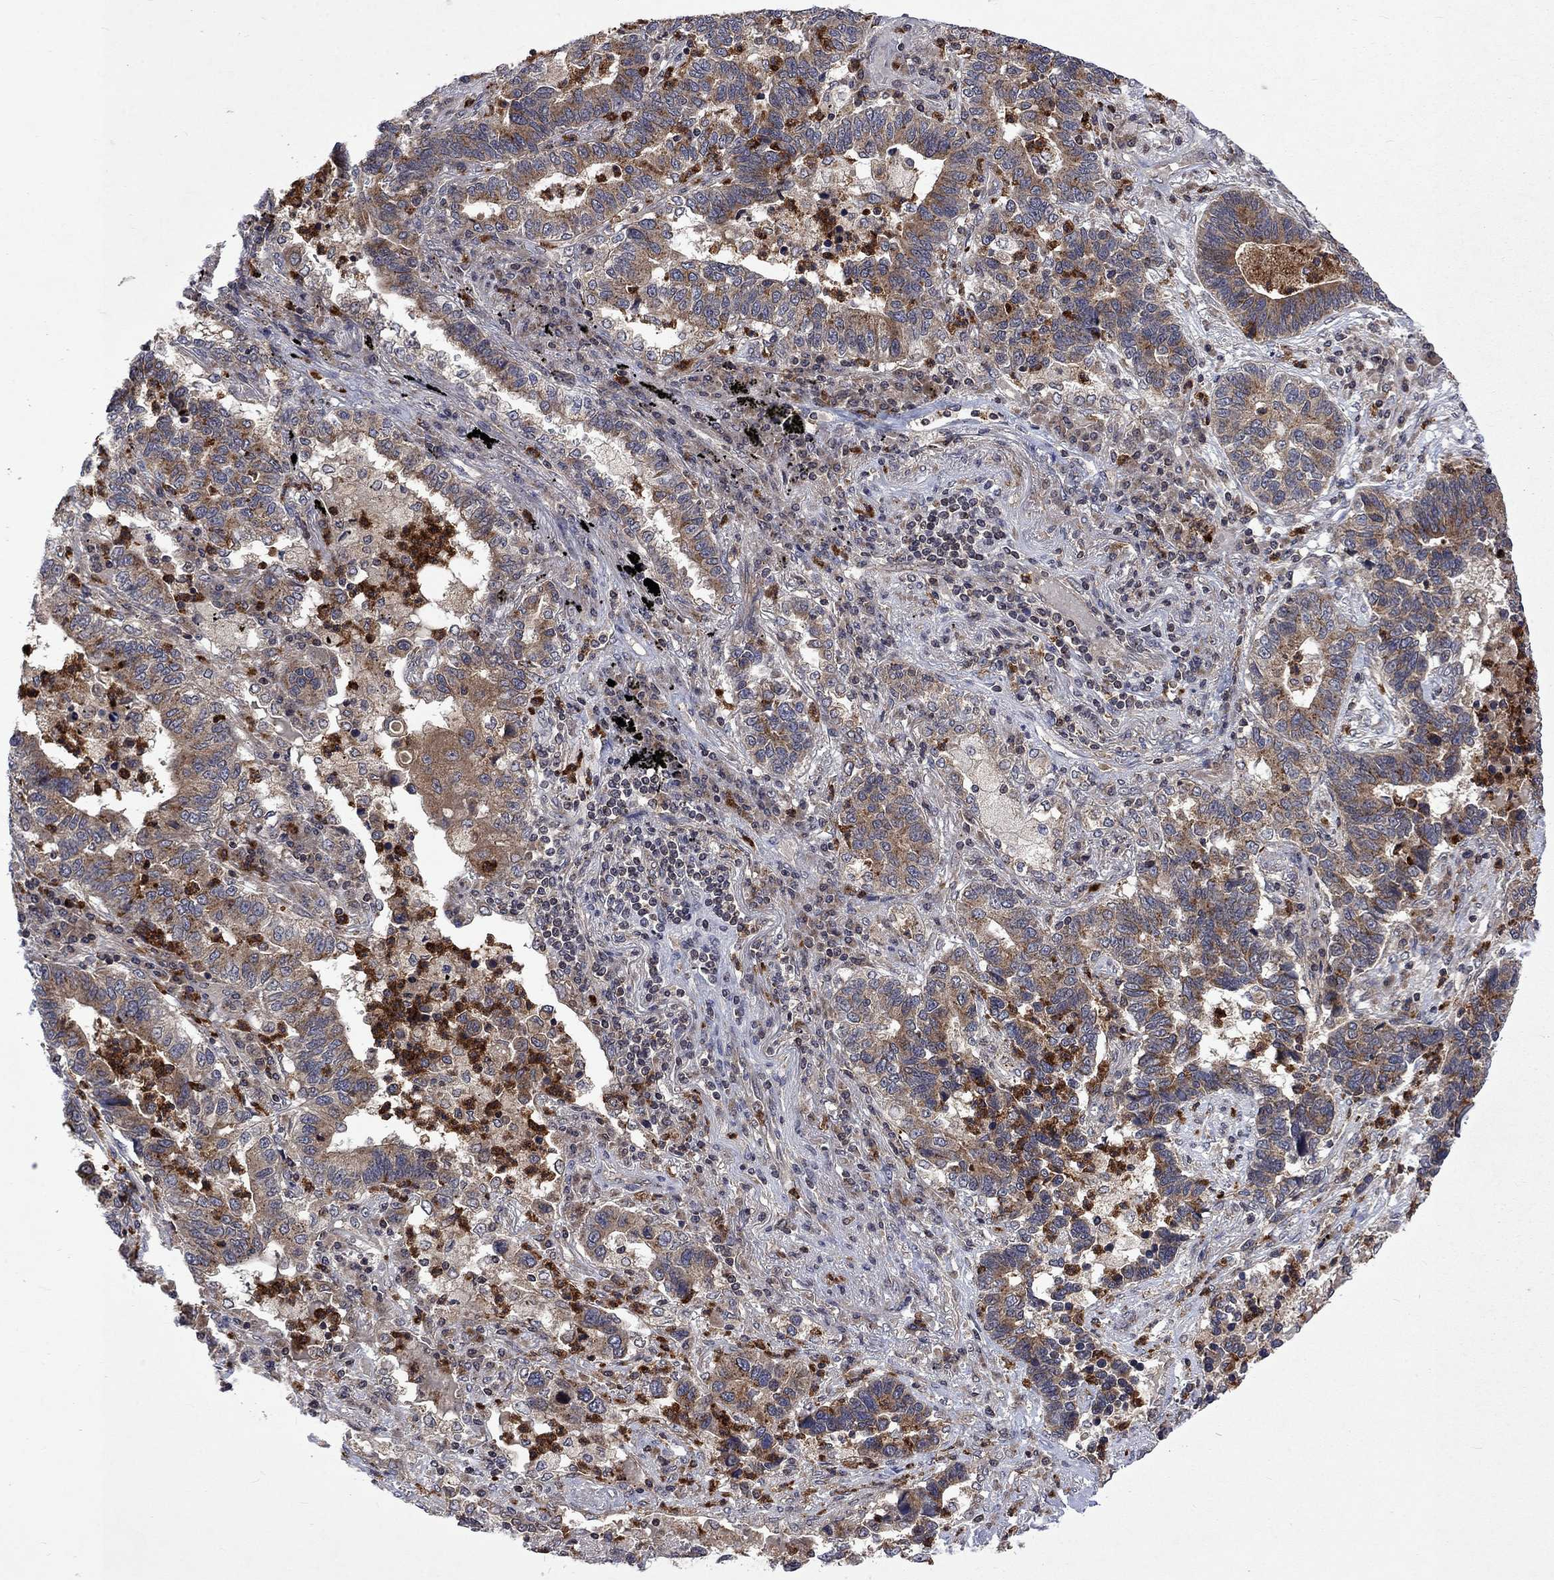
{"staining": {"intensity": "weak", "quantity": "25%-75%", "location": "cytoplasmic/membranous"}, "tissue": "lung cancer", "cell_type": "Tumor cells", "image_type": "cancer", "snomed": [{"axis": "morphology", "description": "Adenocarcinoma, NOS"}, {"axis": "topography", "description": "Lung"}], "caption": "Immunohistochemistry (IHC) (DAB (3,3'-diaminobenzidine)) staining of lung cancer displays weak cytoplasmic/membranous protein expression in approximately 25%-75% of tumor cells. (Stains: DAB in brown, nuclei in blue, Microscopy: brightfield microscopy at high magnification).", "gene": "TMEM33", "patient": {"sex": "female", "age": 57}}